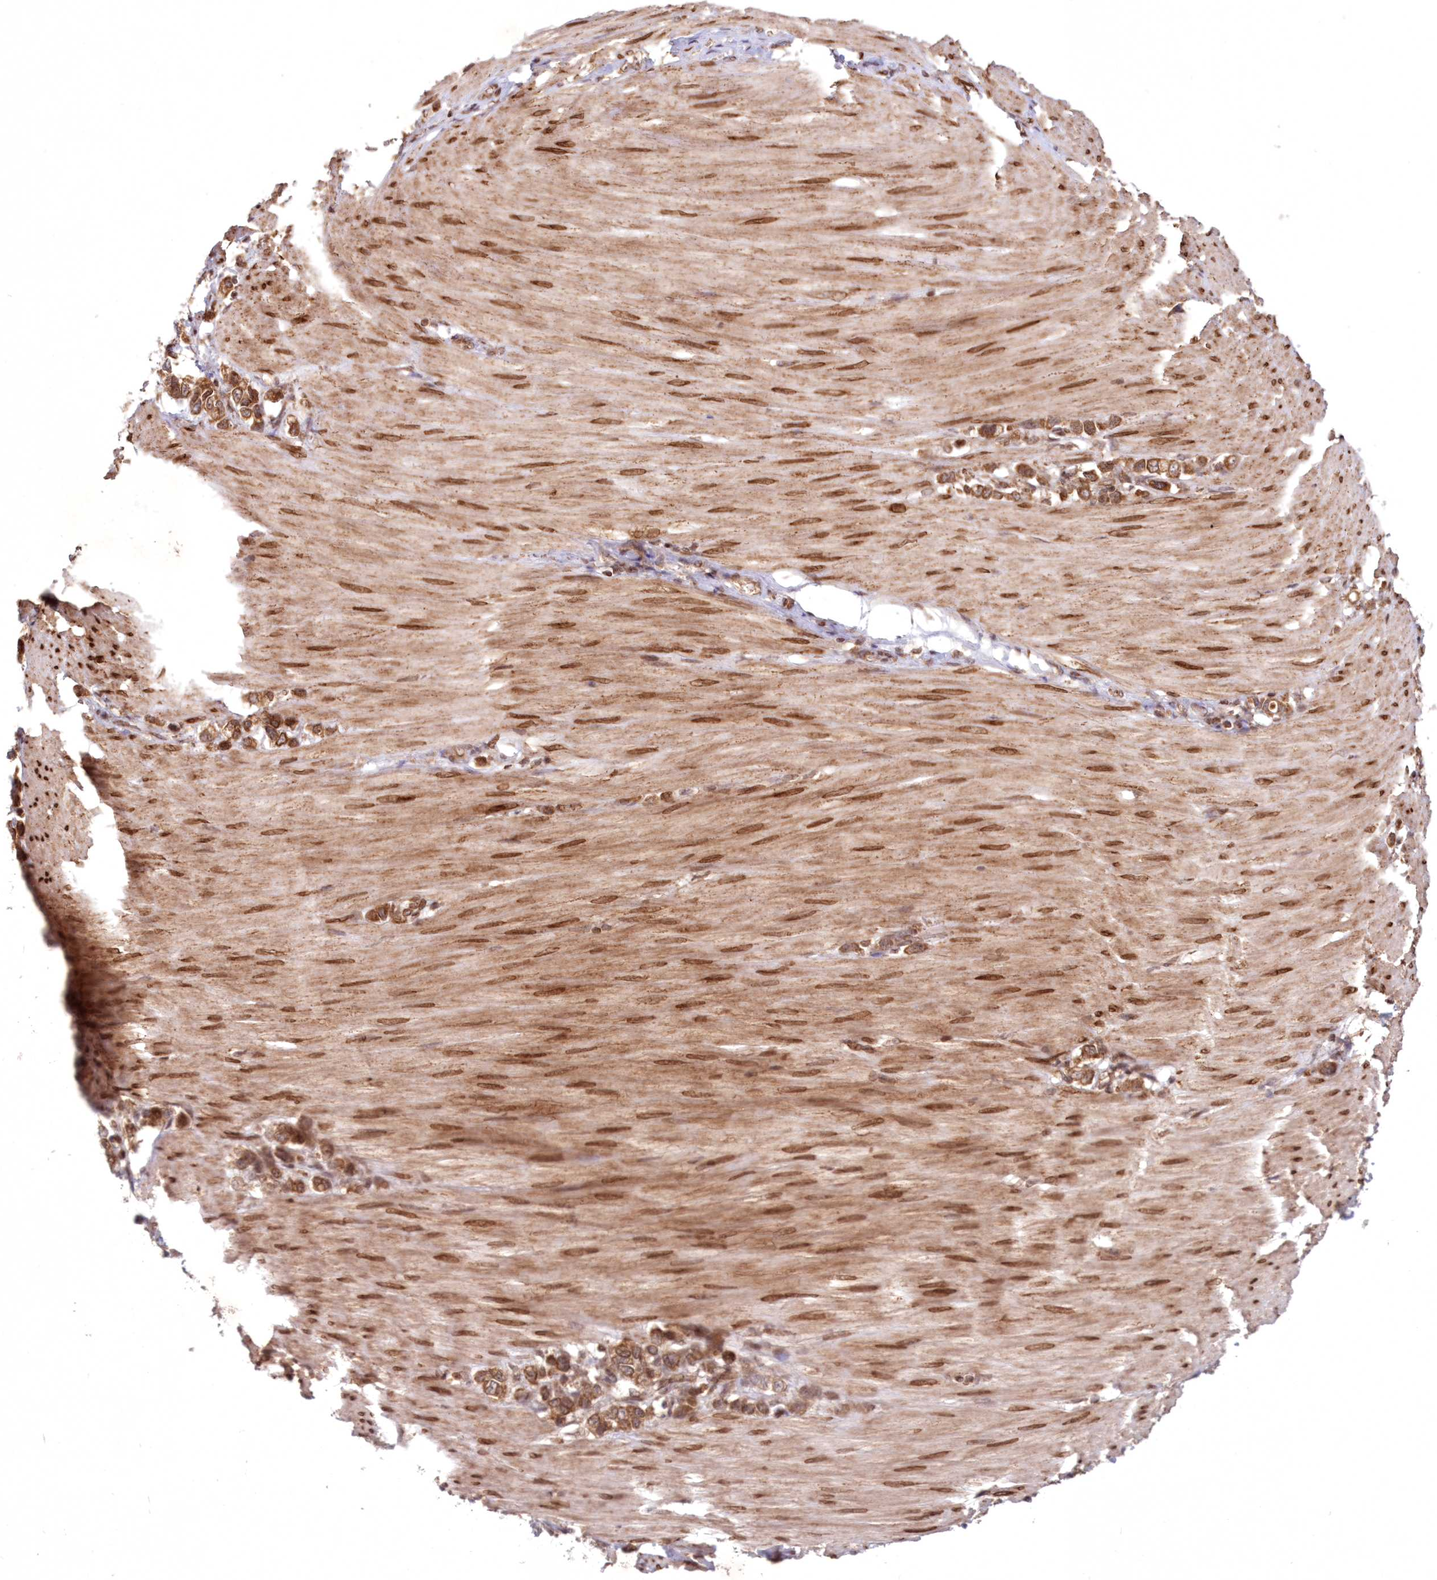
{"staining": {"intensity": "moderate", "quantity": ">75%", "location": "cytoplasmic/membranous,nuclear"}, "tissue": "stomach cancer", "cell_type": "Tumor cells", "image_type": "cancer", "snomed": [{"axis": "morphology", "description": "Adenocarcinoma, NOS"}, {"axis": "topography", "description": "Stomach"}], "caption": "Tumor cells demonstrate medium levels of moderate cytoplasmic/membranous and nuclear expression in approximately >75% of cells in stomach cancer (adenocarcinoma).", "gene": "DNAJC27", "patient": {"sex": "female", "age": 65}}